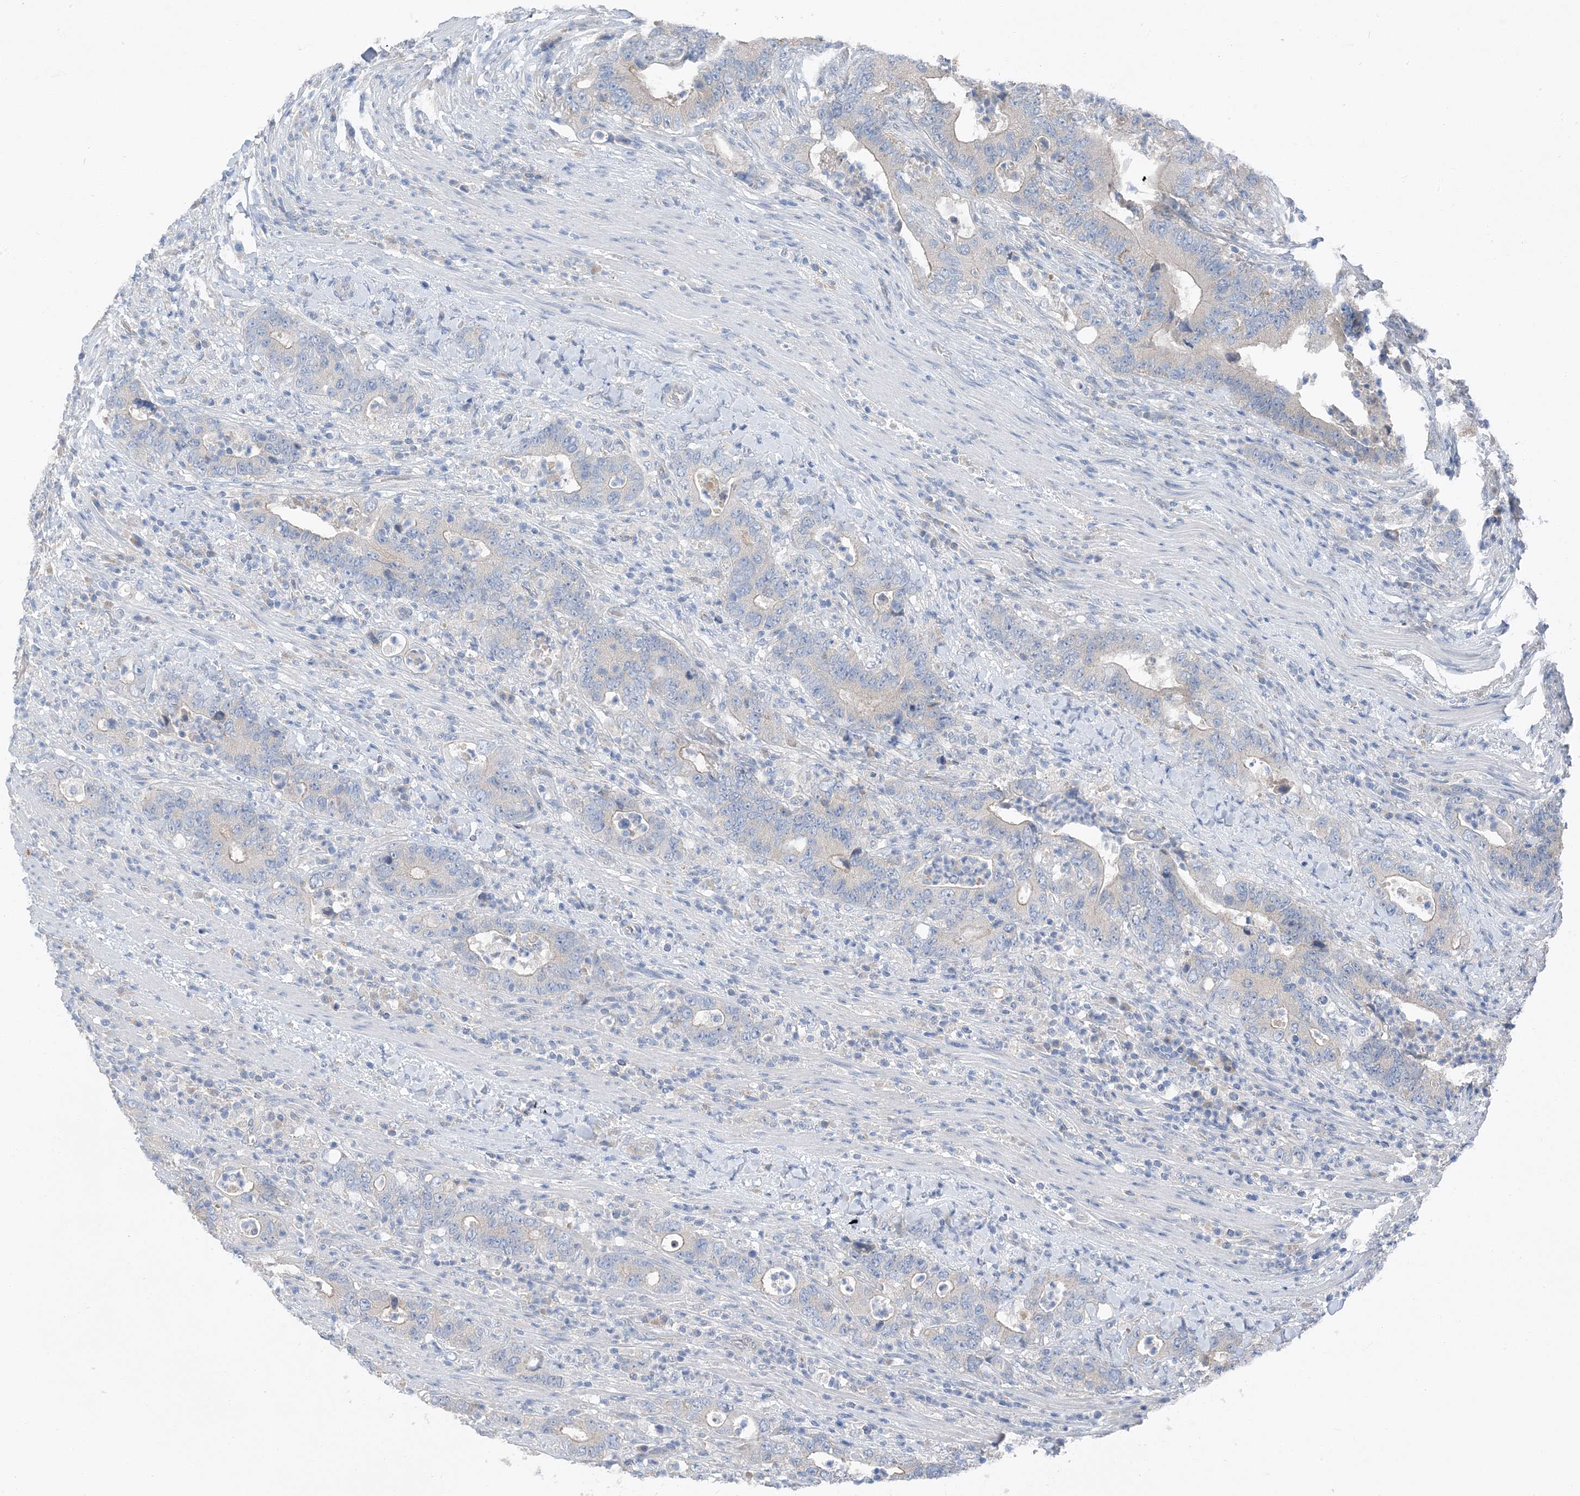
{"staining": {"intensity": "negative", "quantity": "none", "location": "none"}, "tissue": "colorectal cancer", "cell_type": "Tumor cells", "image_type": "cancer", "snomed": [{"axis": "morphology", "description": "Adenocarcinoma, NOS"}, {"axis": "topography", "description": "Colon"}], "caption": "This image is of colorectal cancer (adenocarcinoma) stained with IHC to label a protein in brown with the nuclei are counter-stained blue. There is no positivity in tumor cells. (DAB (3,3'-diaminobenzidine) immunohistochemistry (IHC) visualized using brightfield microscopy, high magnification).", "gene": "NCOA7", "patient": {"sex": "female", "age": 75}}